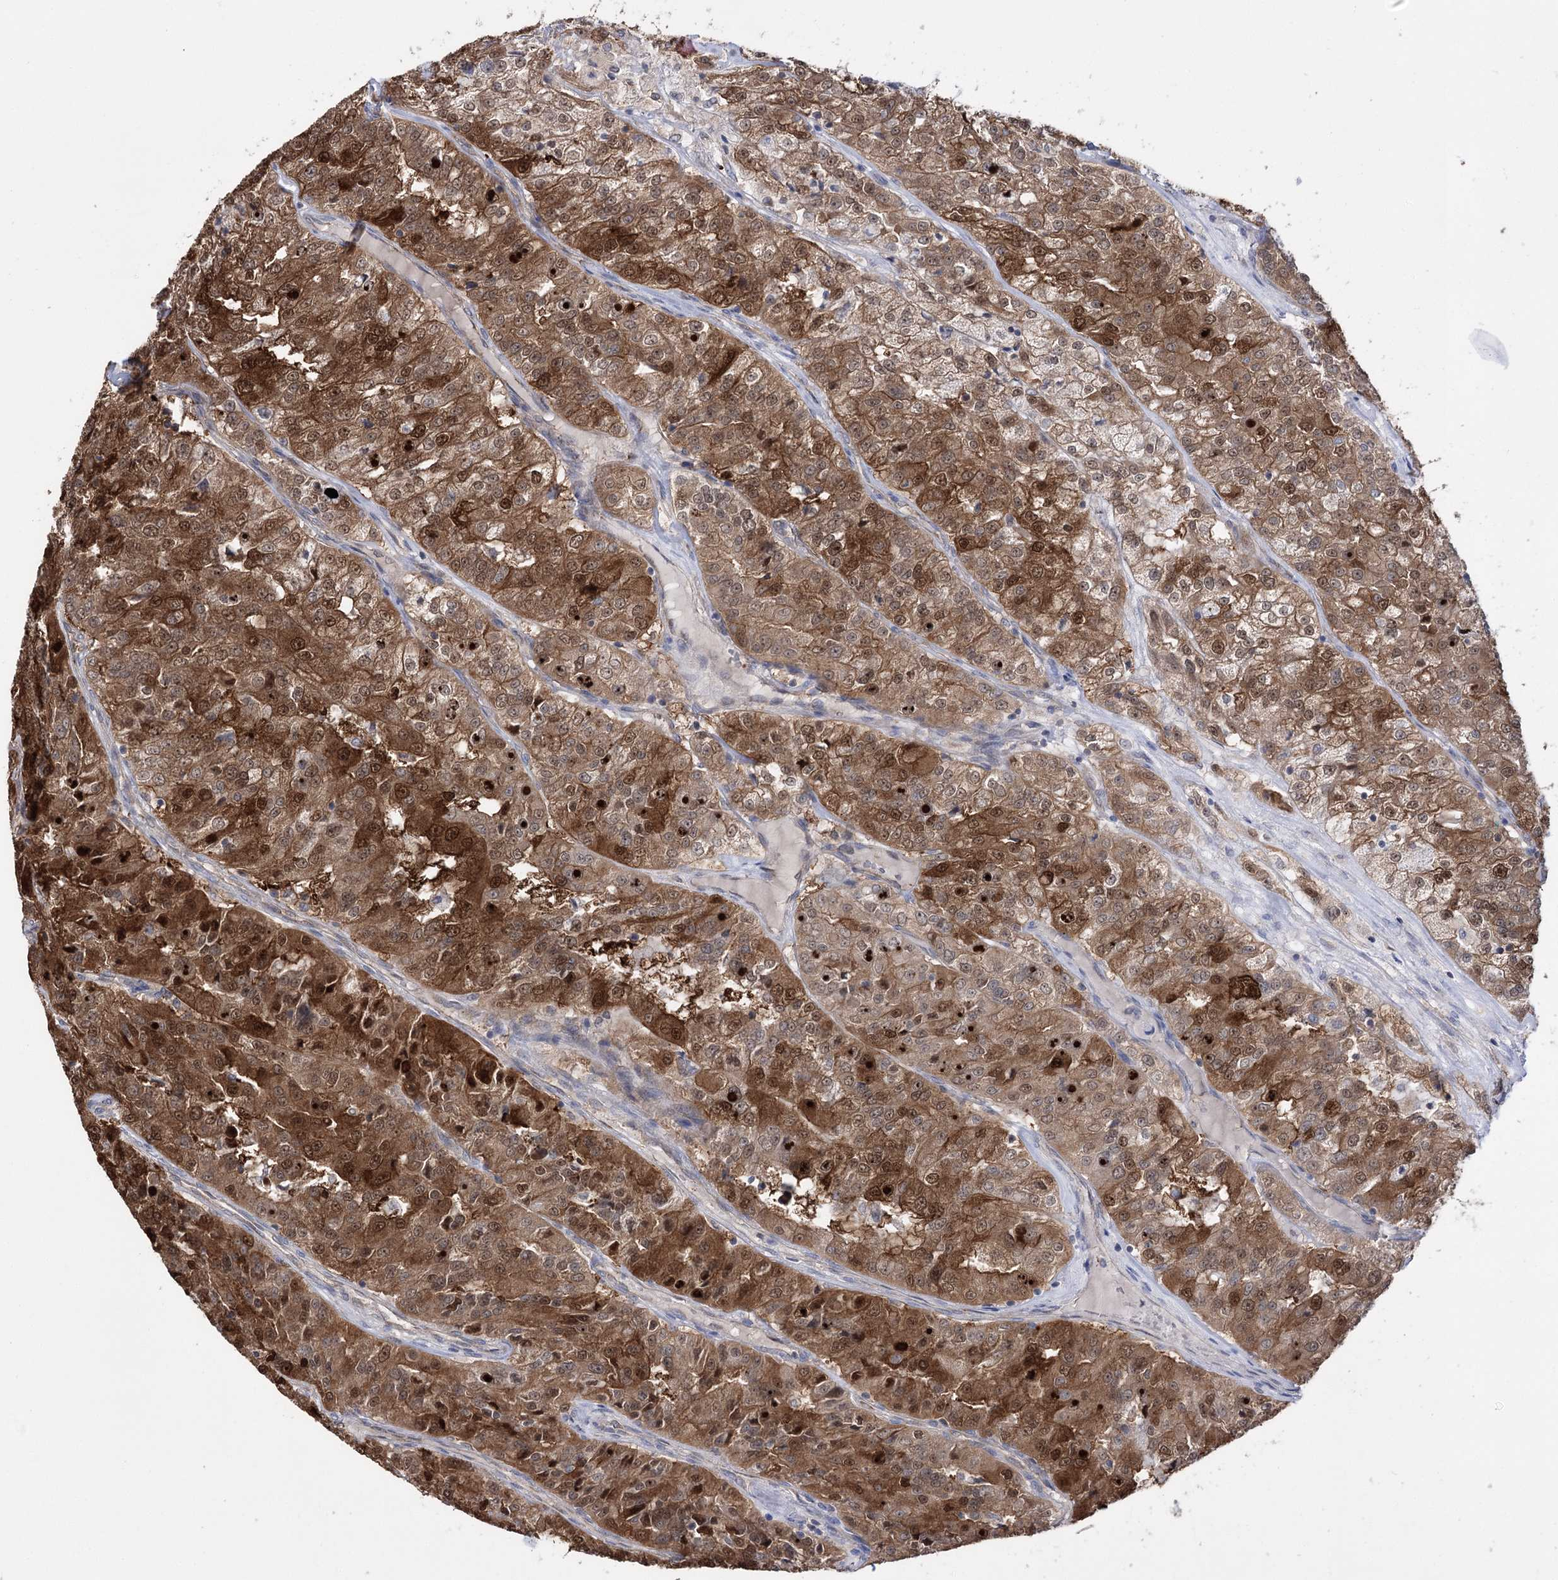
{"staining": {"intensity": "strong", "quantity": ">75%", "location": "cytoplasmic/membranous,nuclear"}, "tissue": "renal cancer", "cell_type": "Tumor cells", "image_type": "cancer", "snomed": [{"axis": "morphology", "description": "Adenocarcinoma, NOS"}, {"axis": "topography", "description": "Kidney"}], "caption": "Immunohistochemical staining of renal cancer (adenocarcinoma) shows high levels of strong cytoplasmic/membranous and nuclear protein positivity in approximately >75% of tumor cells.", "gene": "PTER", "patient": {"sex": "female", "age": 63}}